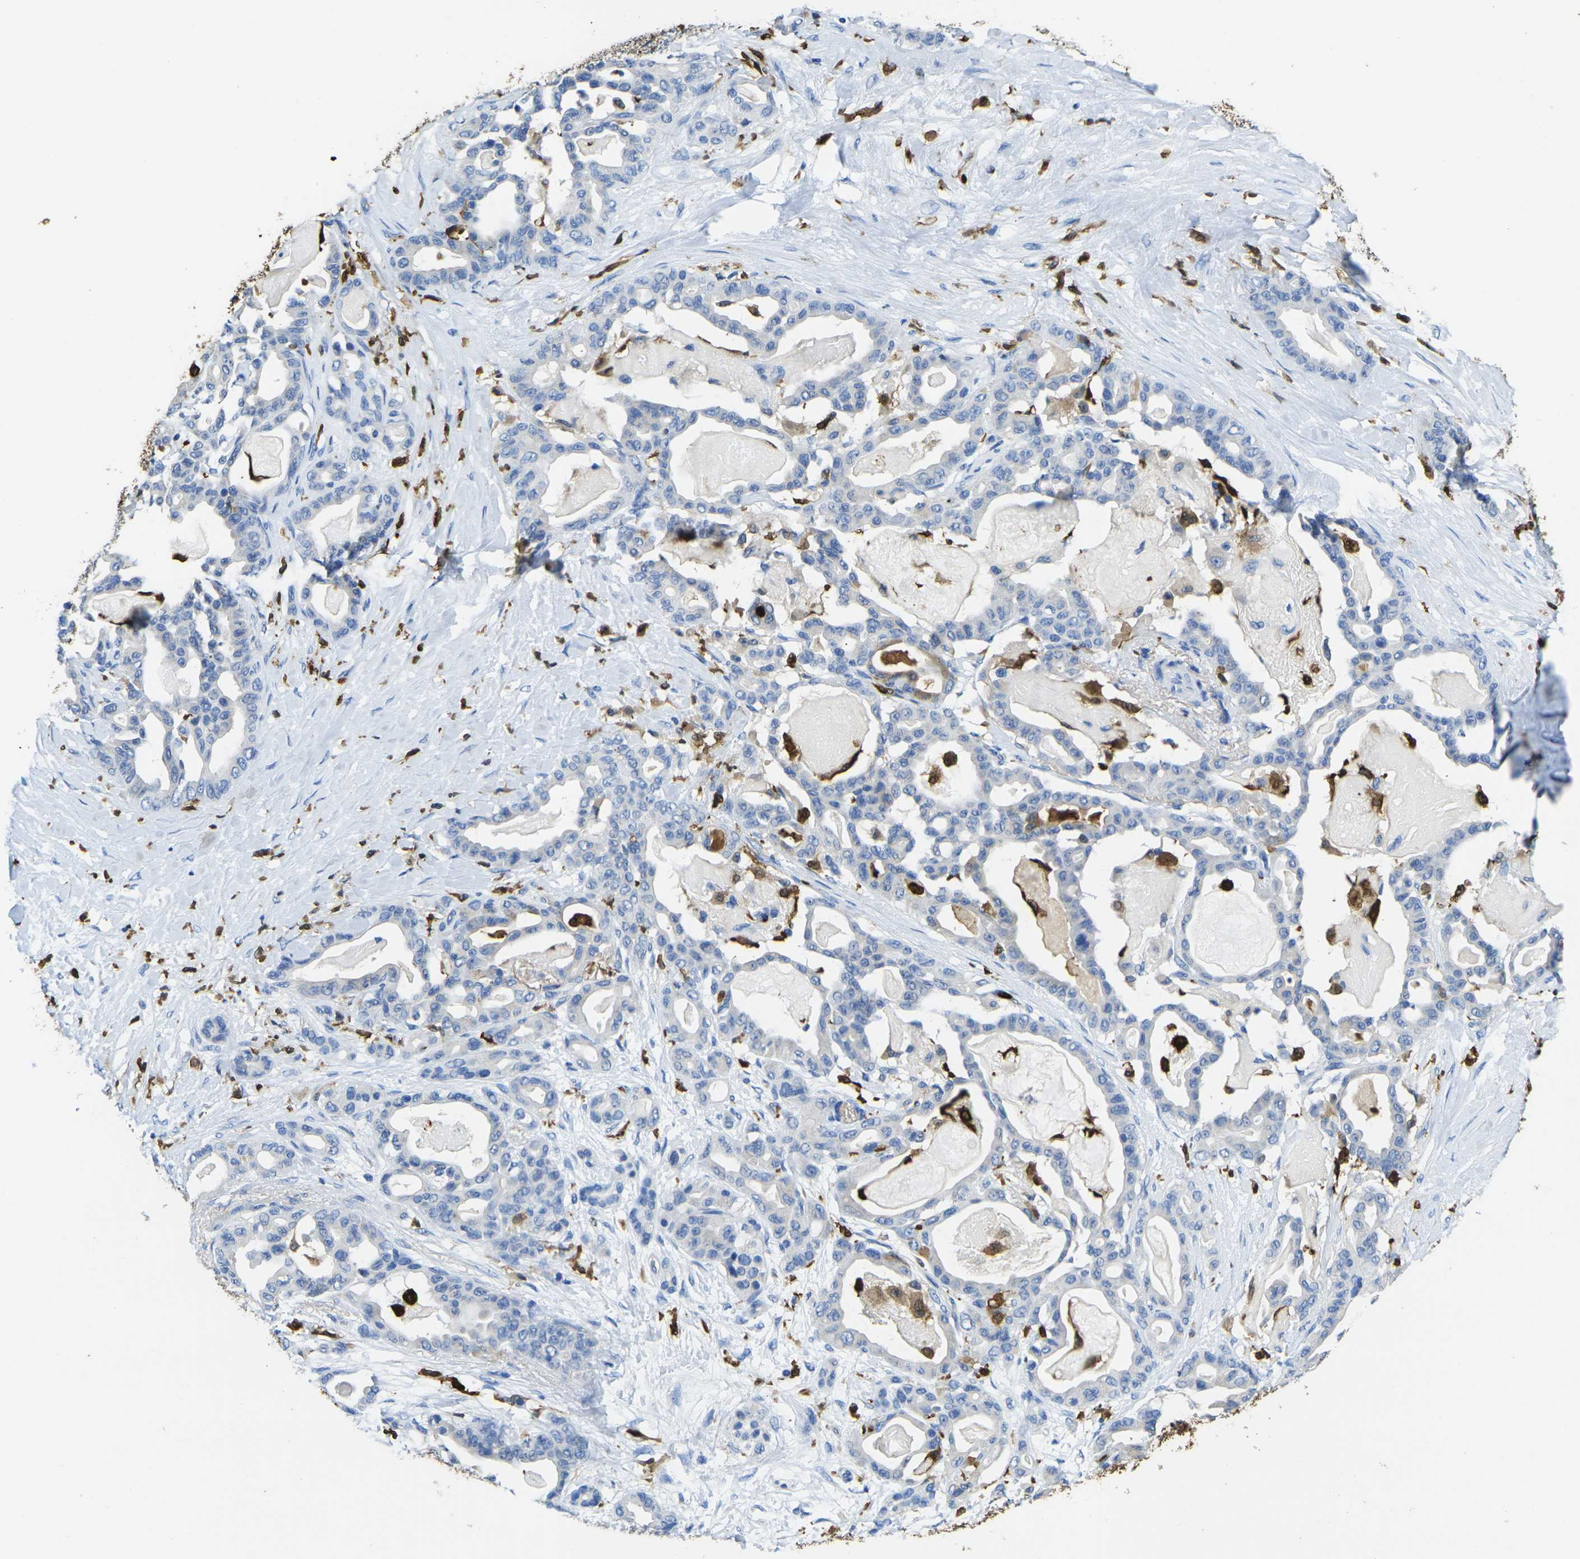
{"staining": {"intensity": "negative", "quantity": "none", "location": "none"}, "tissue": "pancreatic cancer", "cell_type": "Tumor cells", "image_type": "cancer", "snomed": [{"axis": "morphology", "description": "Adenocarcinoma, NOS"}, {"axis": "topography", "description": "Pancreas"}], "caption": "There is no significant staining in tumor cells of pancreatic cancer. (DAB immunohistochemistry visualized using brightfield microscopy, high magnification).", "gene": "S100A9", "patient": {"sex": "male", "age": 63}}